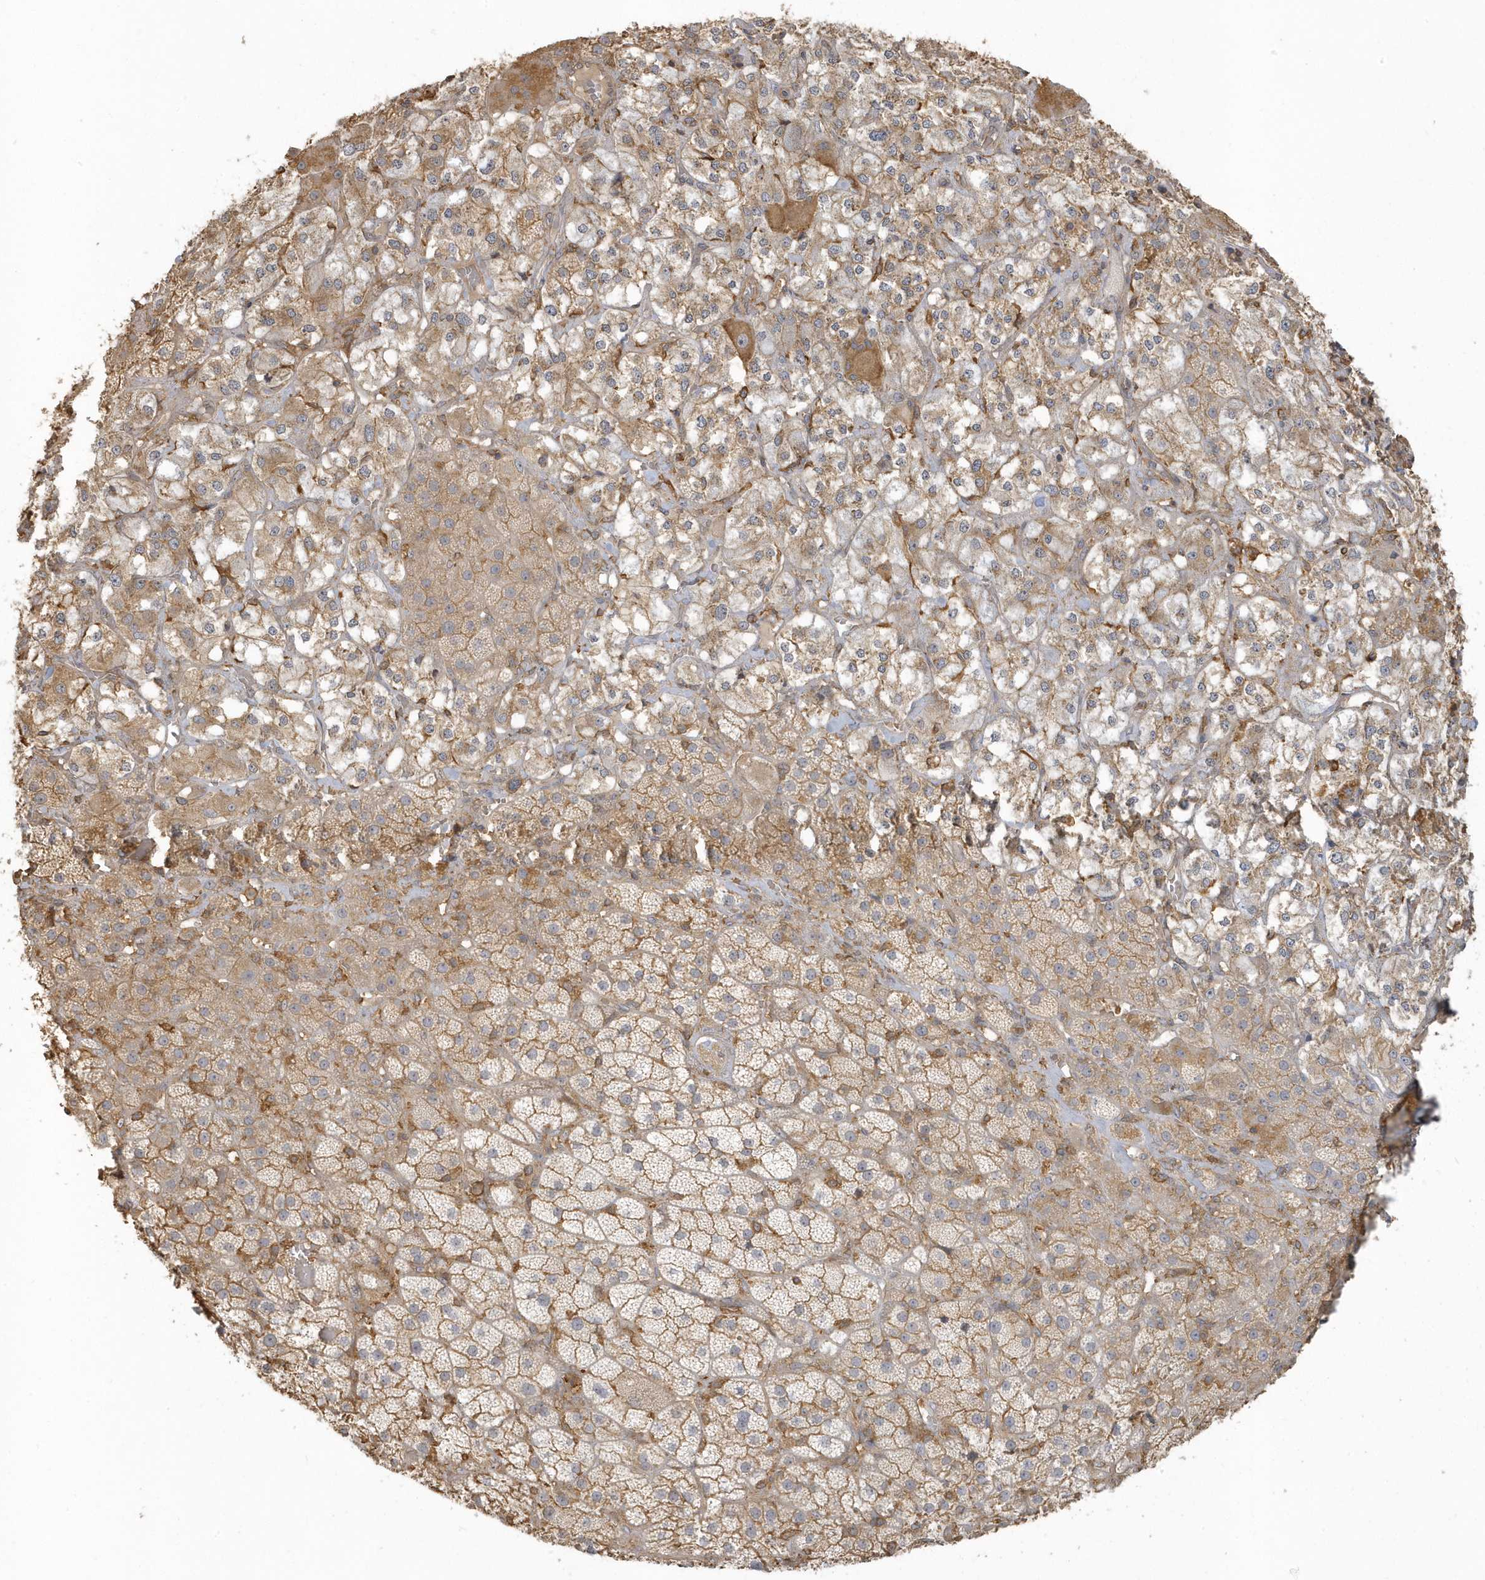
{"staining": {"intensity": "moderate", "quantity": ">75%", "location": "cytoplasmic/membranous"}, "tissue": "adrenal gland", "cell_type": "Glandular cells", "image_type": "normal", "snomed": [{"axis": "morphology", "description": "Normal tissue, NOS"}, {"axis": "topography", "description": "Adrenal gland"}], "caption": "IHC micrograph of normal adrenal gland: adrenal gland stained using IHC demonstrates medium levels of moderate protein expression localized specifically in the cytoplasmic/membranous of glandular cells, appearing as a cytoplasmic/membranous brown color.", "gene": "ZBTB8A", "patient": {"sex": "male", "age": 57}}